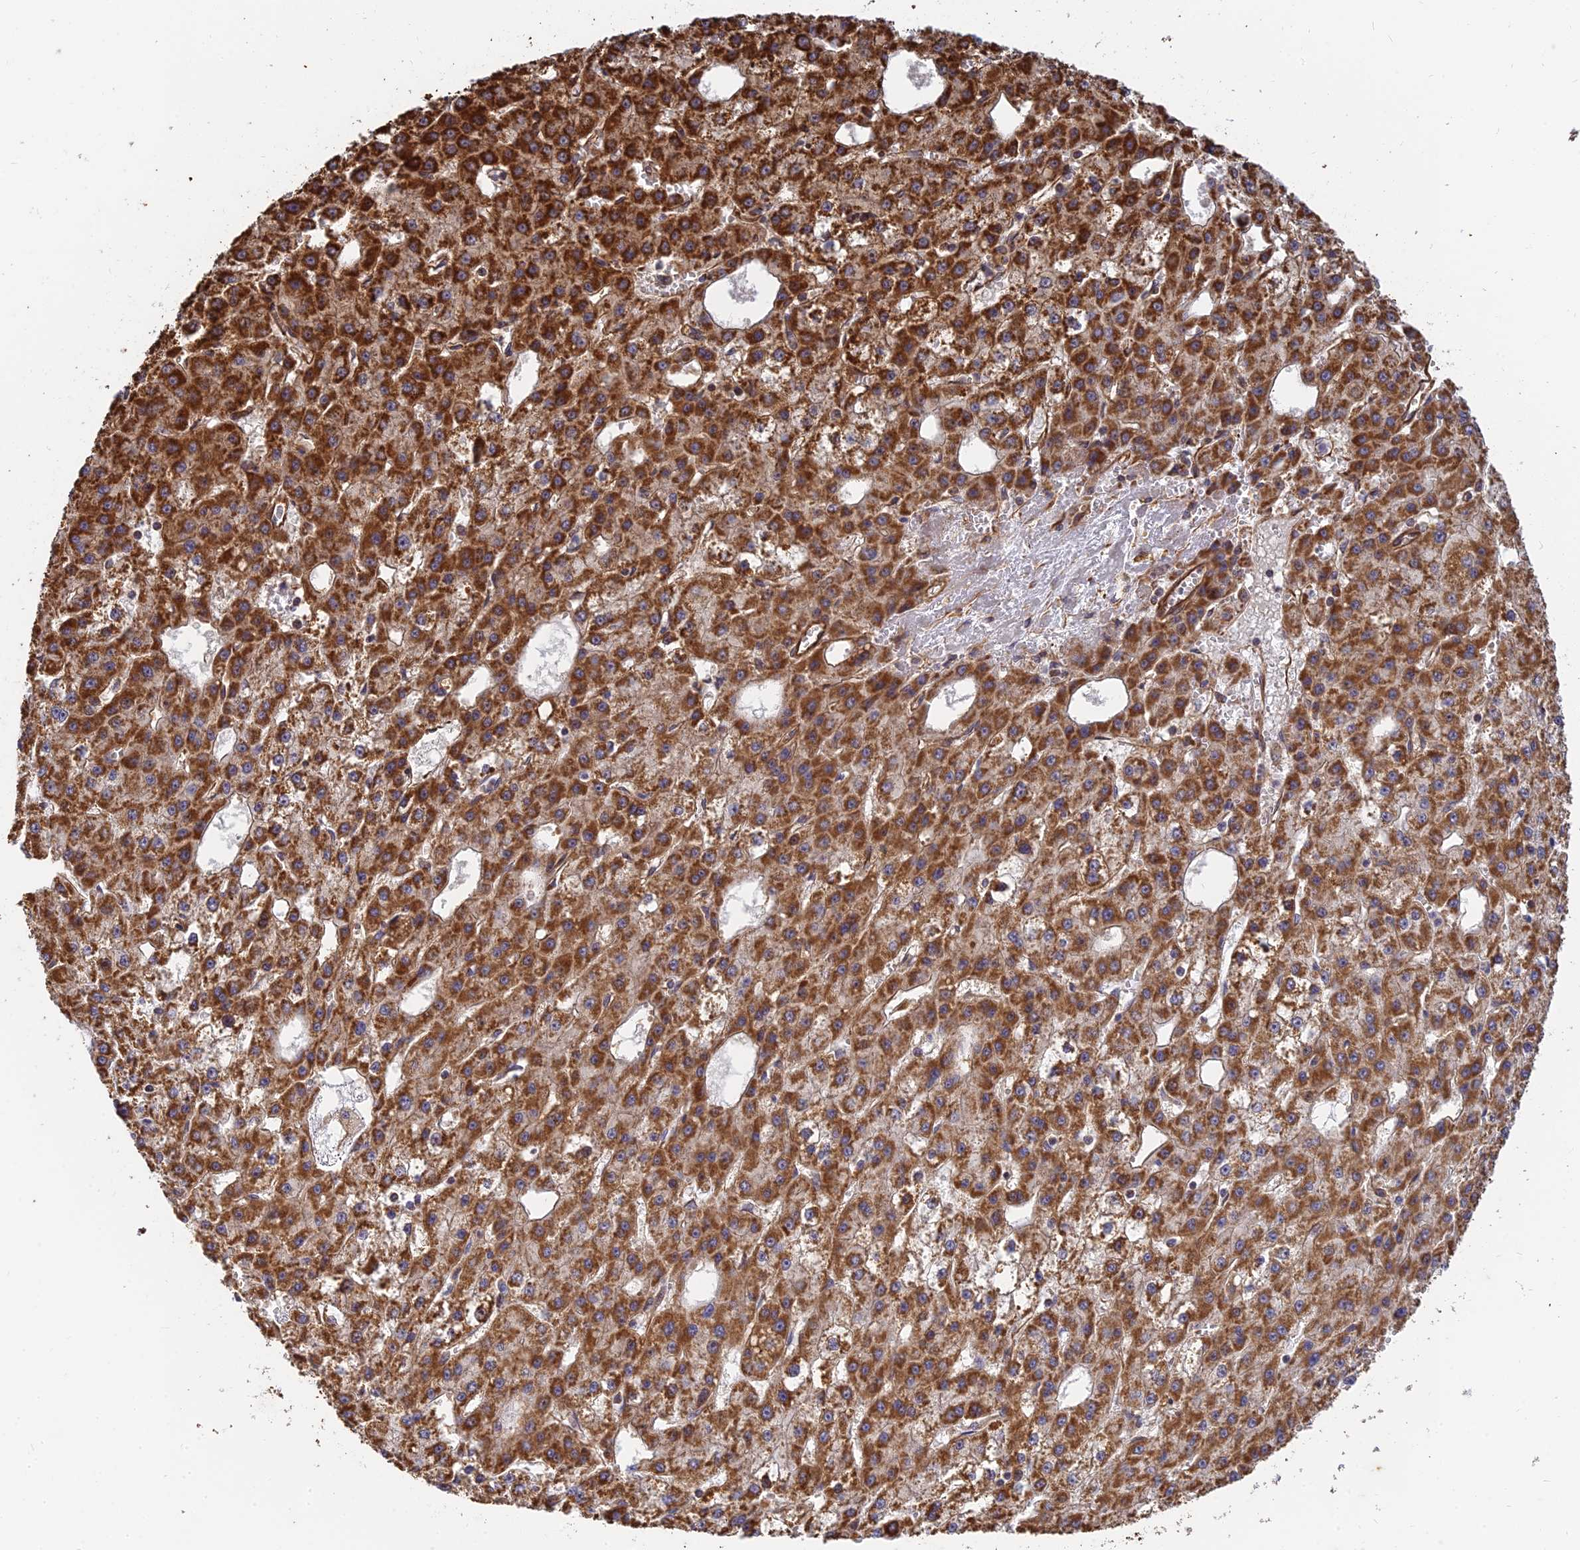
{"staining": {"intensity": "strong", "quantity": ">75%", "location": "cytoplasmic/membranous"}, "tissue": "liver cancer", "cell_type": "Tumor cells", "image_type": "cancer", "snomed": [{"axis": "morphology", "description": "Carcinoma, Hepatocellular, NOS"}, {"axis": "topography", "description": "Liver"}], "caption": "Hepatocellular carcinoma (liver) was stained to show a protein in brown. There is high levels of strong cytoplasmic/membranous expression in about >75% of tumor cells. The staining is performed using DAB brown chromogen to label protein expression. The nuclei are counter-stained blue using hematoxylin.", "gene": "DSTYK", "patient": {"sex": "male", "age": 47}}